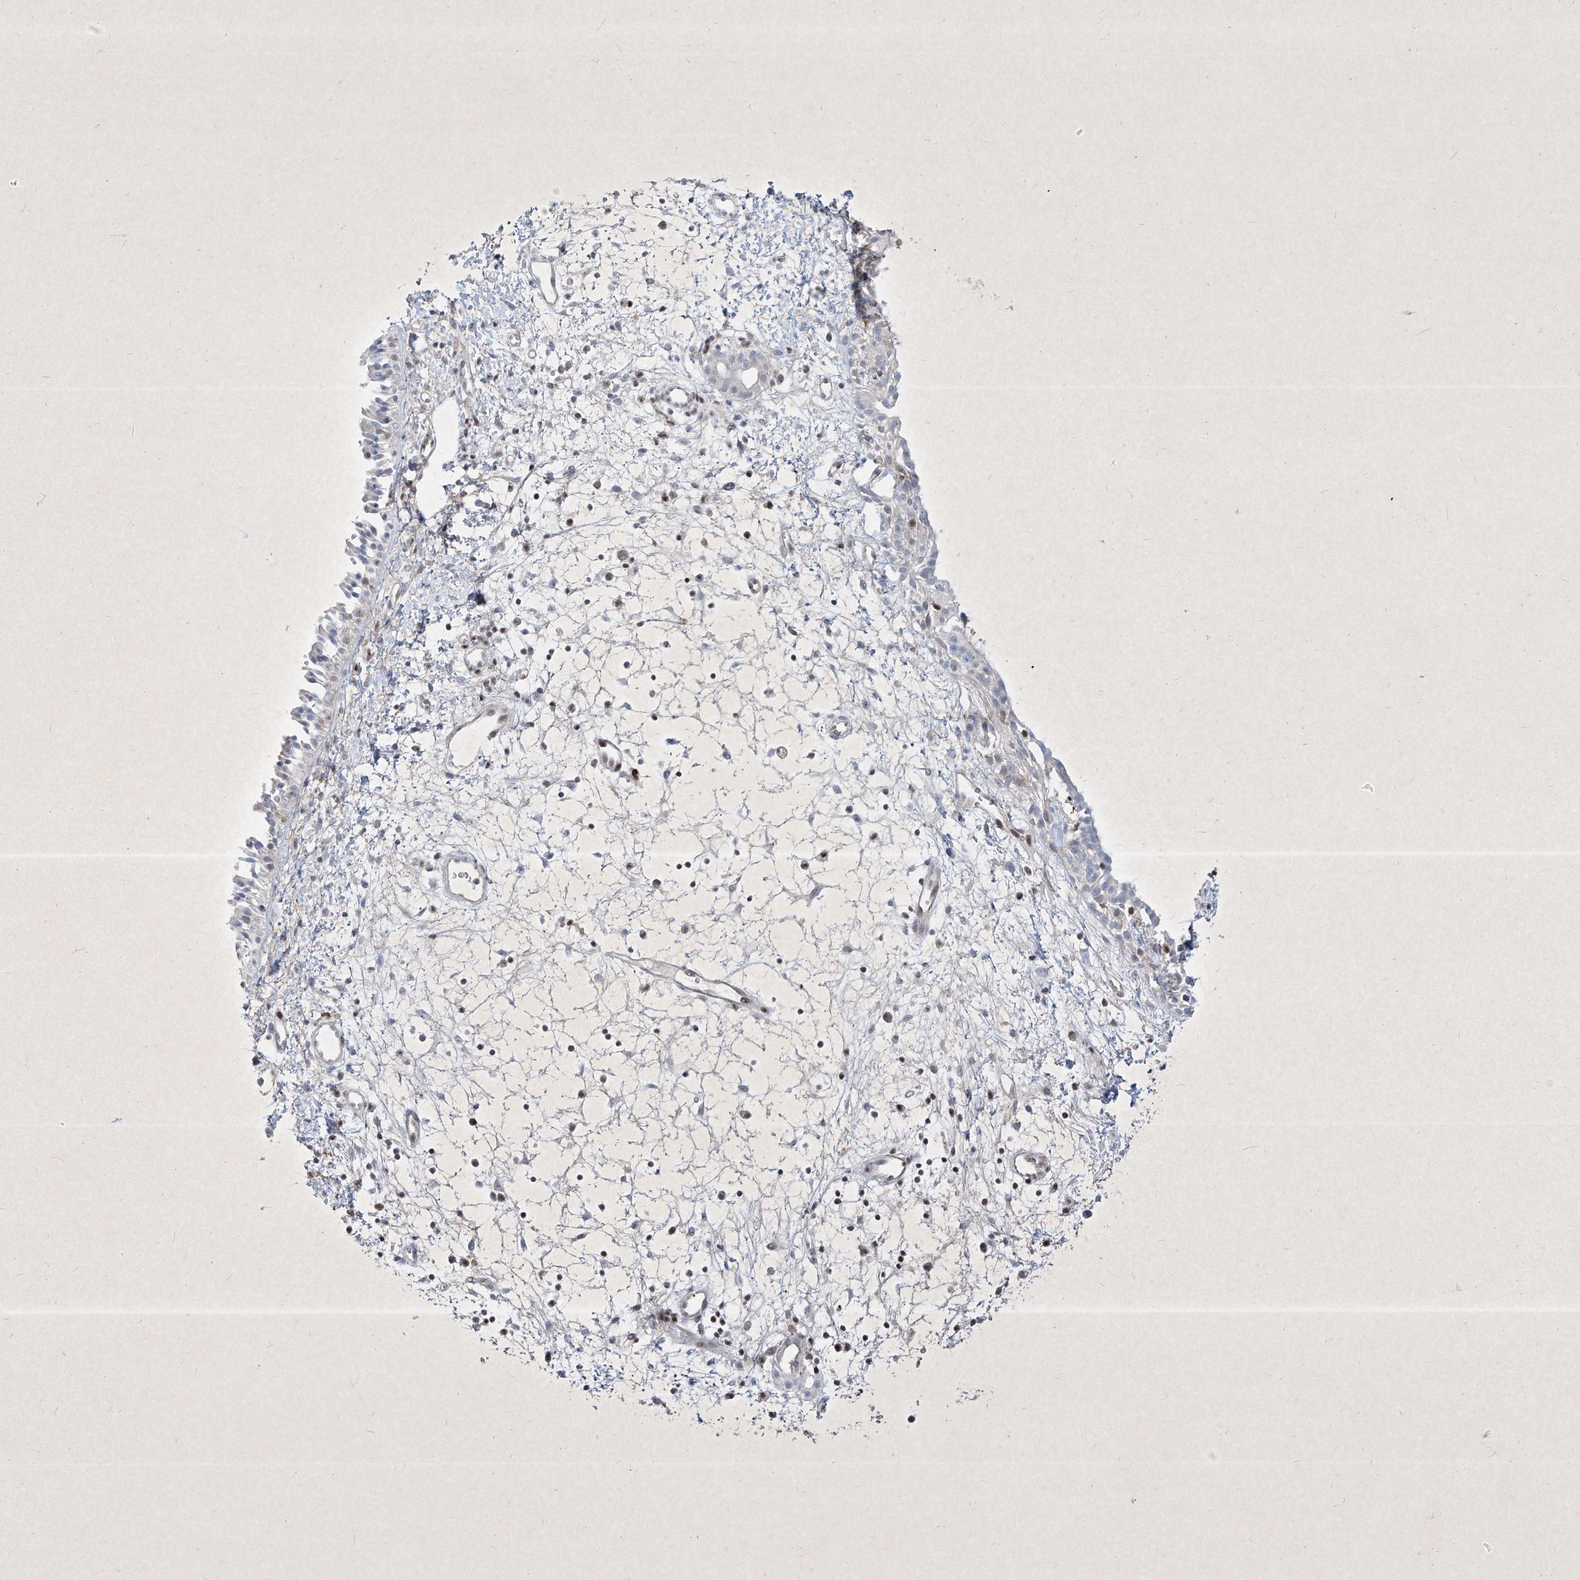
{"staining": {"intensity": "weak", "quantity": "25%-75%", "location": "cytoplasmic/membranous"}, "tissue": "nasopharynx", "cell_type": "Respiratory epithelial cells", "image_type": "normal", "snomed": [{"axis": "morphology", "description": "Normal tissue, NOS"}, {"axis": "topography", "description": "Nasopharynx"}], "caption": "Nasopharynx stained for a protein (brown) shows weak cytoplasmic/membranous positive positivity in approximately 25%-75% of respiratory epithelial cells.", "gene": "PSMB10", "patient": {"sex": "male", "age": 22}}